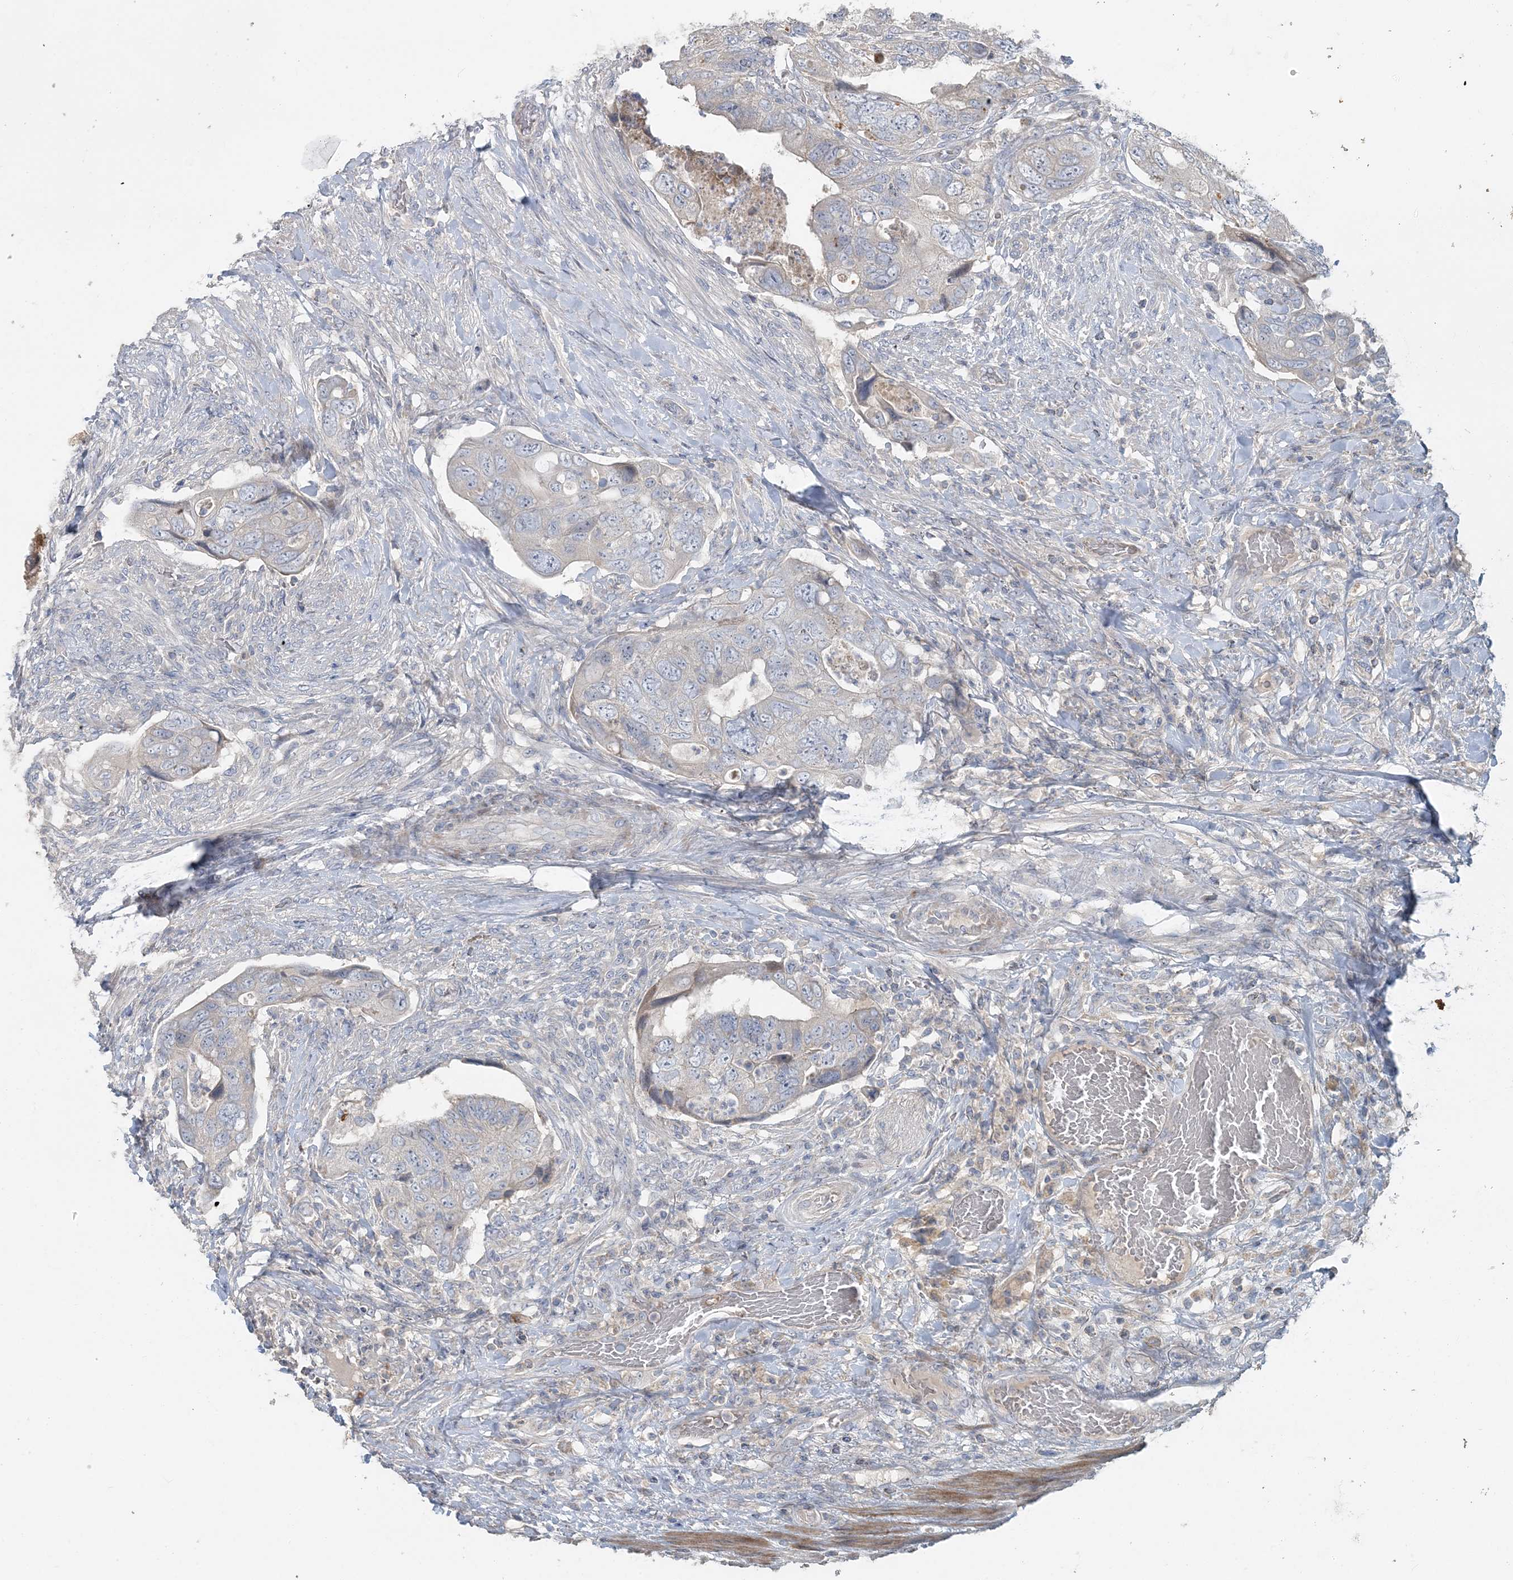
{"staining": {"intensity": "negative", "quantity": "none", "location": "none"}, "tissue": "colorectal cancer", "cell_type": "Tumor cells", "image_type": "cancer", "snomed": [{"axis": "morphology", "description": "Adenocarcinoma, NOS"}, {"axis": "topography", "description": "Rectum"}], "caption": "Photomicrograph shows no protein positivity in tumor cells of colorectal cancer (adenocarcinoma) tissue. The staining is performed using DAB (3,3'-diaminobenzidine) brown chromogen with nuclei counter-stained in using hematoxylin.", "gene": "SLC4A10", "patient": {"sex": "male", "age": 63}}